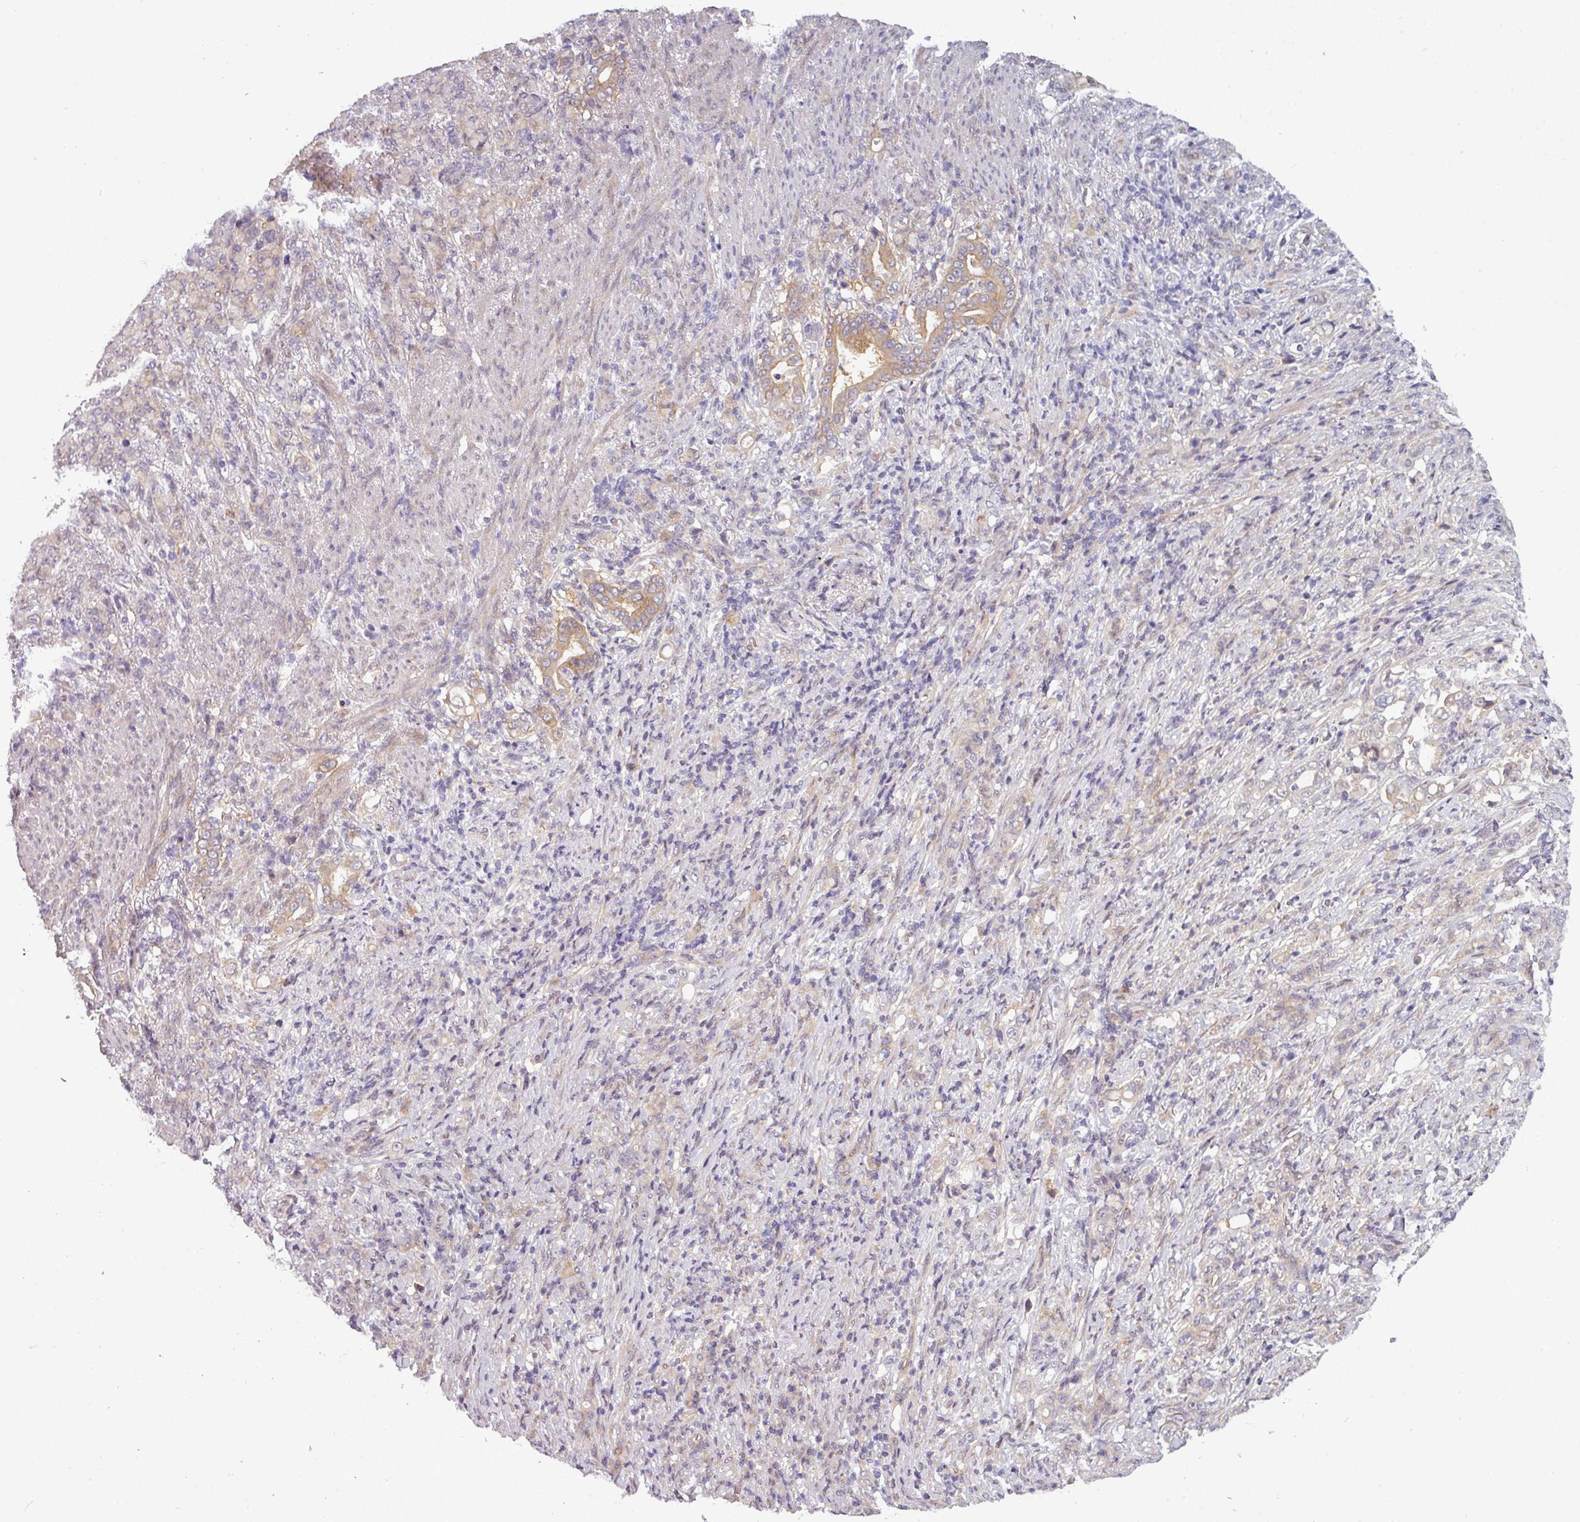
{"staining": {"intensity": "moderate", "quantity": "<25%", "location": "cytoplasmic/membranous"}, "tissue": "stomach cancer", "cell_type": "Tumor cells", "image_type": "cancer", "snomed": [{"axis": "morphology", "description": "Normal tissue, NOS"}, {"axis": "morphology", "description": "Adenocarcinoma, NOS"}, {"axis": "topography", "description": "Stomach"}], "caption": "Adenocarcinoma (stomach) stained with a protein marker exhibits moderate staining in tumor cells.", "gene": "PRAMEF12", "patient": {"sex": "female", "age": 79}}